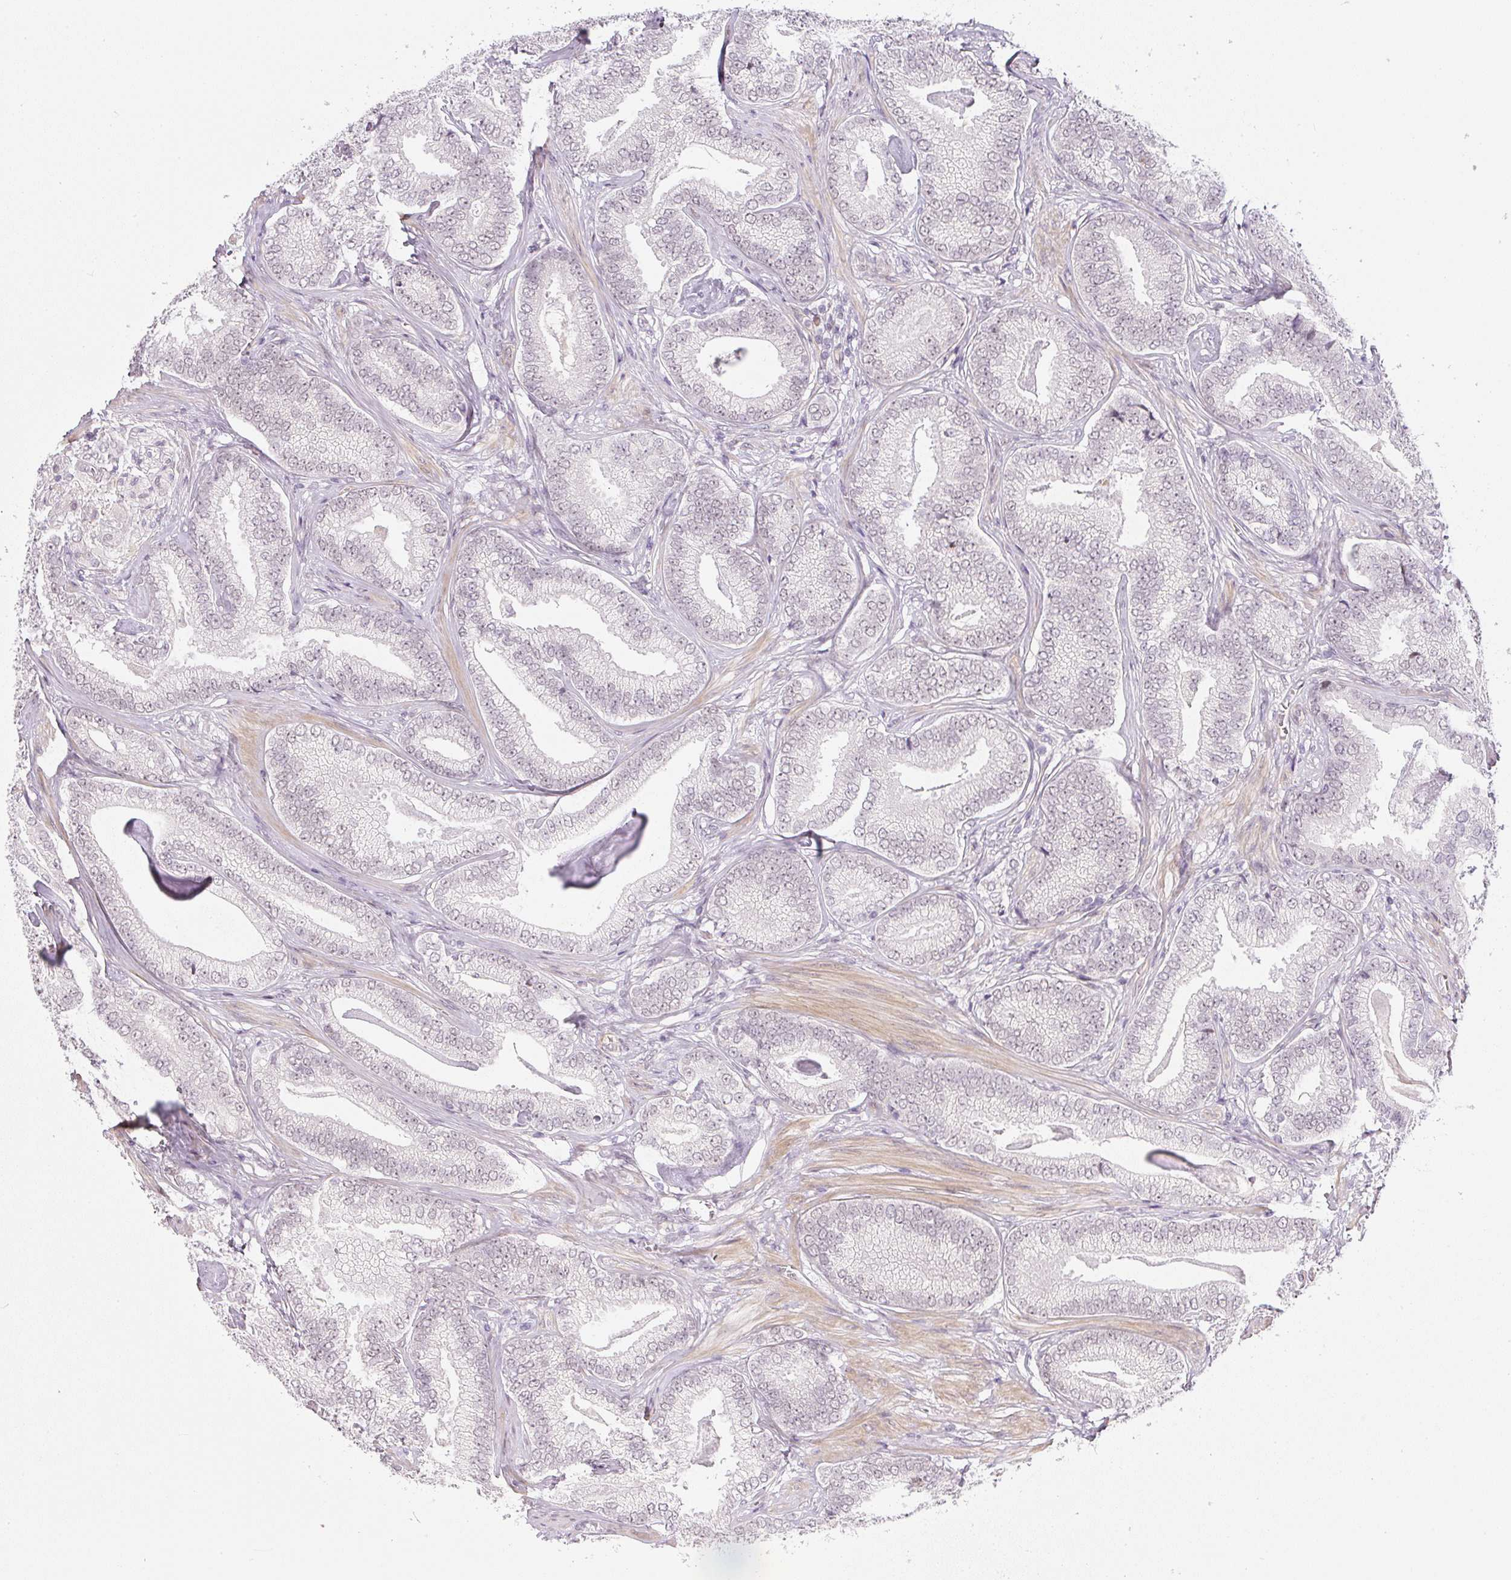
{"staining": {"intensity": "weak", "quantity": ">75%", "location": "nuclear"}, "tissue": "prostate cancer", "cell_type": "Tumor cells", "image_type": "cancer", "snomed": [{"axis": "morphology", "description": "Adenocarcinoma, Low grade"}, {"axis": "topography", "description": "Prostate"}], "caption": "Weak nuclear positivity for a protein is present in approximately >75% of tumor cells of low-grade adenocarcinoma (prostate) using immunohistochemistry (IHC).", "gene": "DPPA4", "patient": {"sex": "male", "age": 63}}